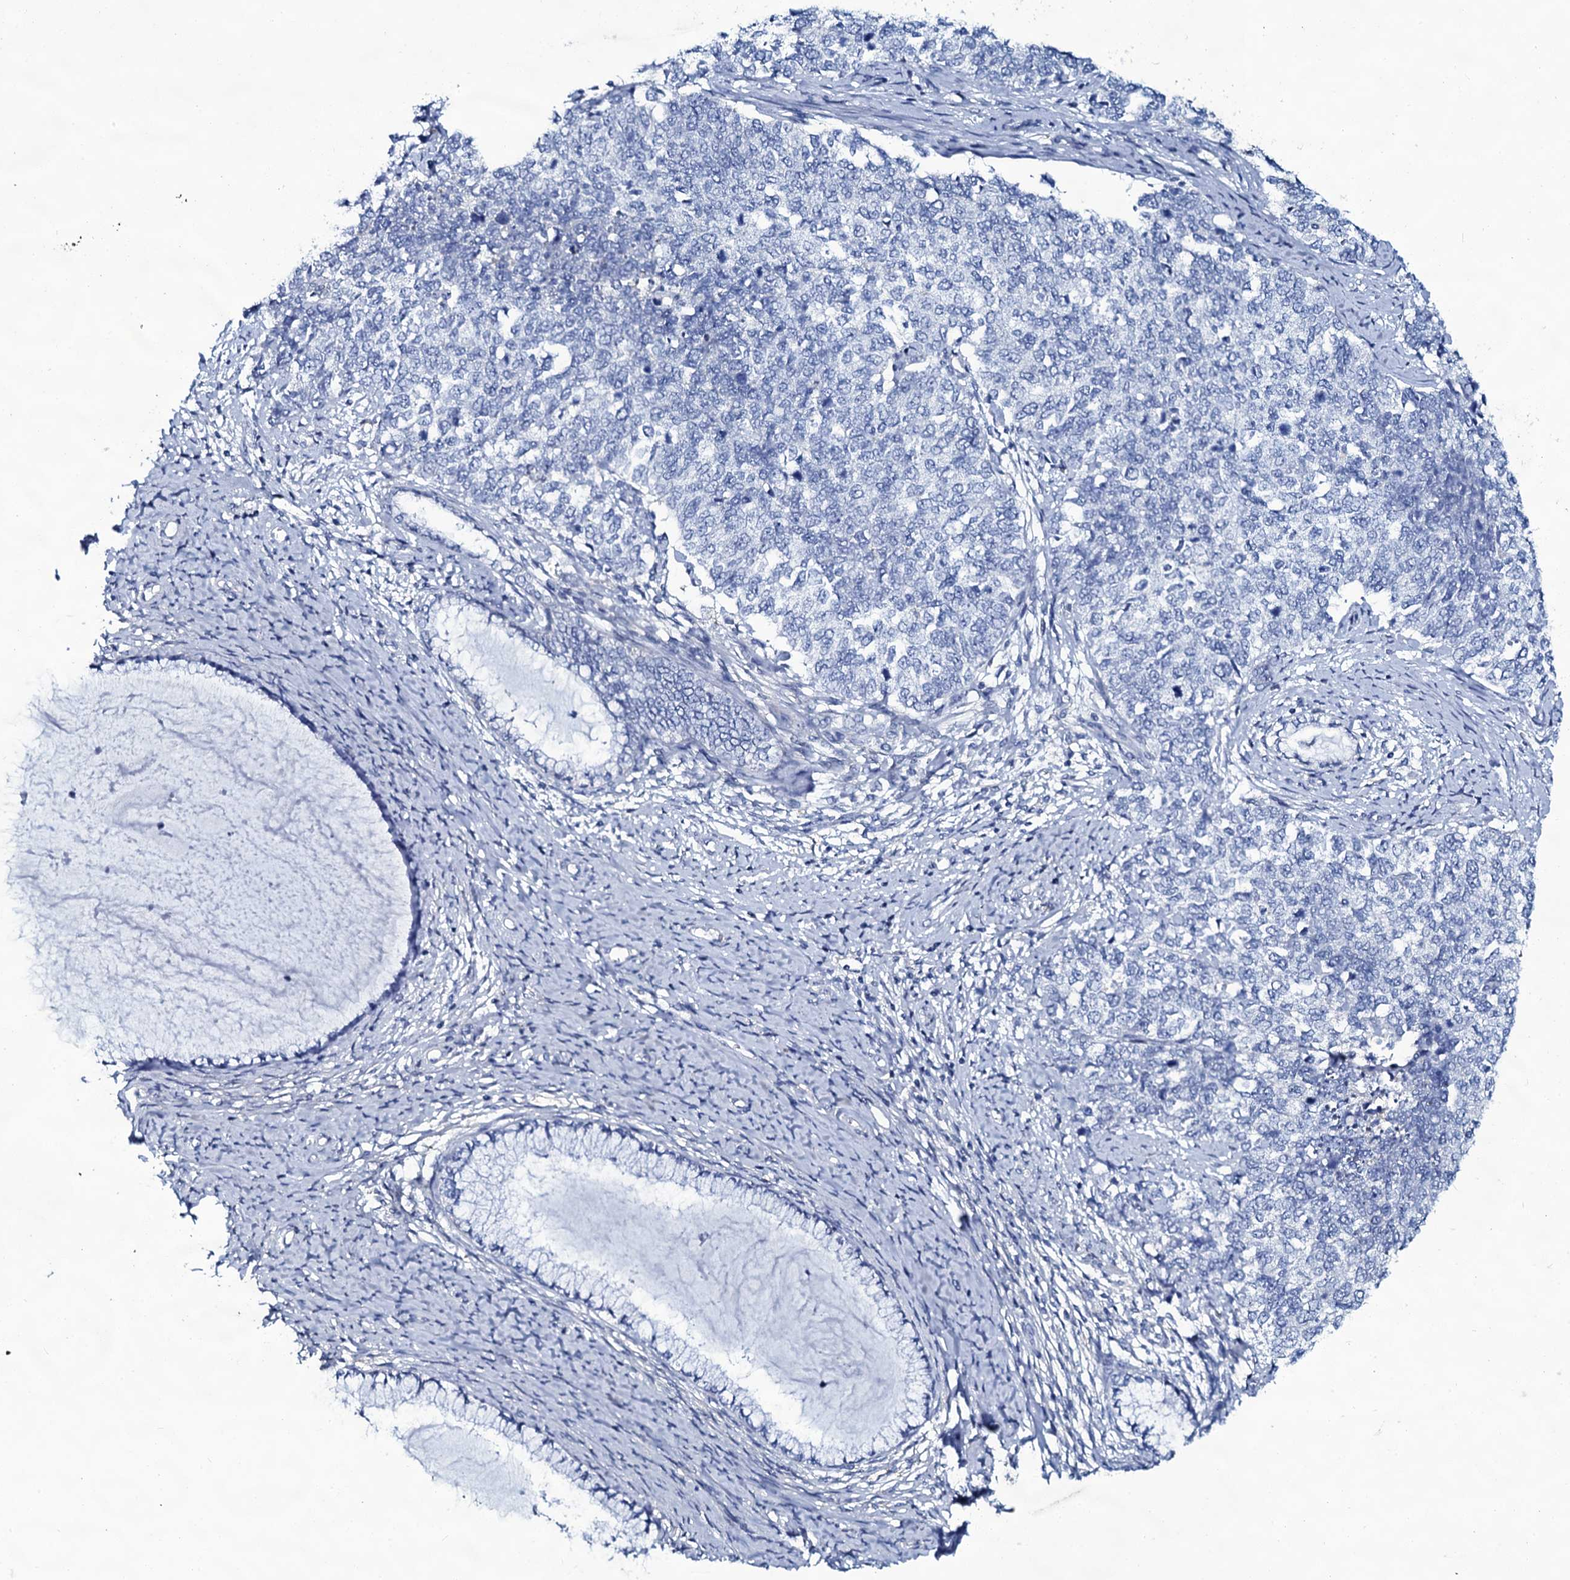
{"staining": {"intensity": "negative", "quantity": "none", "location": "none"}, "tissue": "cervical cancer", "cell_type": "Tumor cells", "image_type": "cancer", "snomed": [{"axis": "morphology", "description": "Squamous cell carcinoma, NOS"}, {"axis": "topography", "description": "Cervix"}], "caption": "Tumor cells show no significant staining in cervical cancer.", "gene": "SLC4A7", "patient": {"sex": "female", "age": 63}}